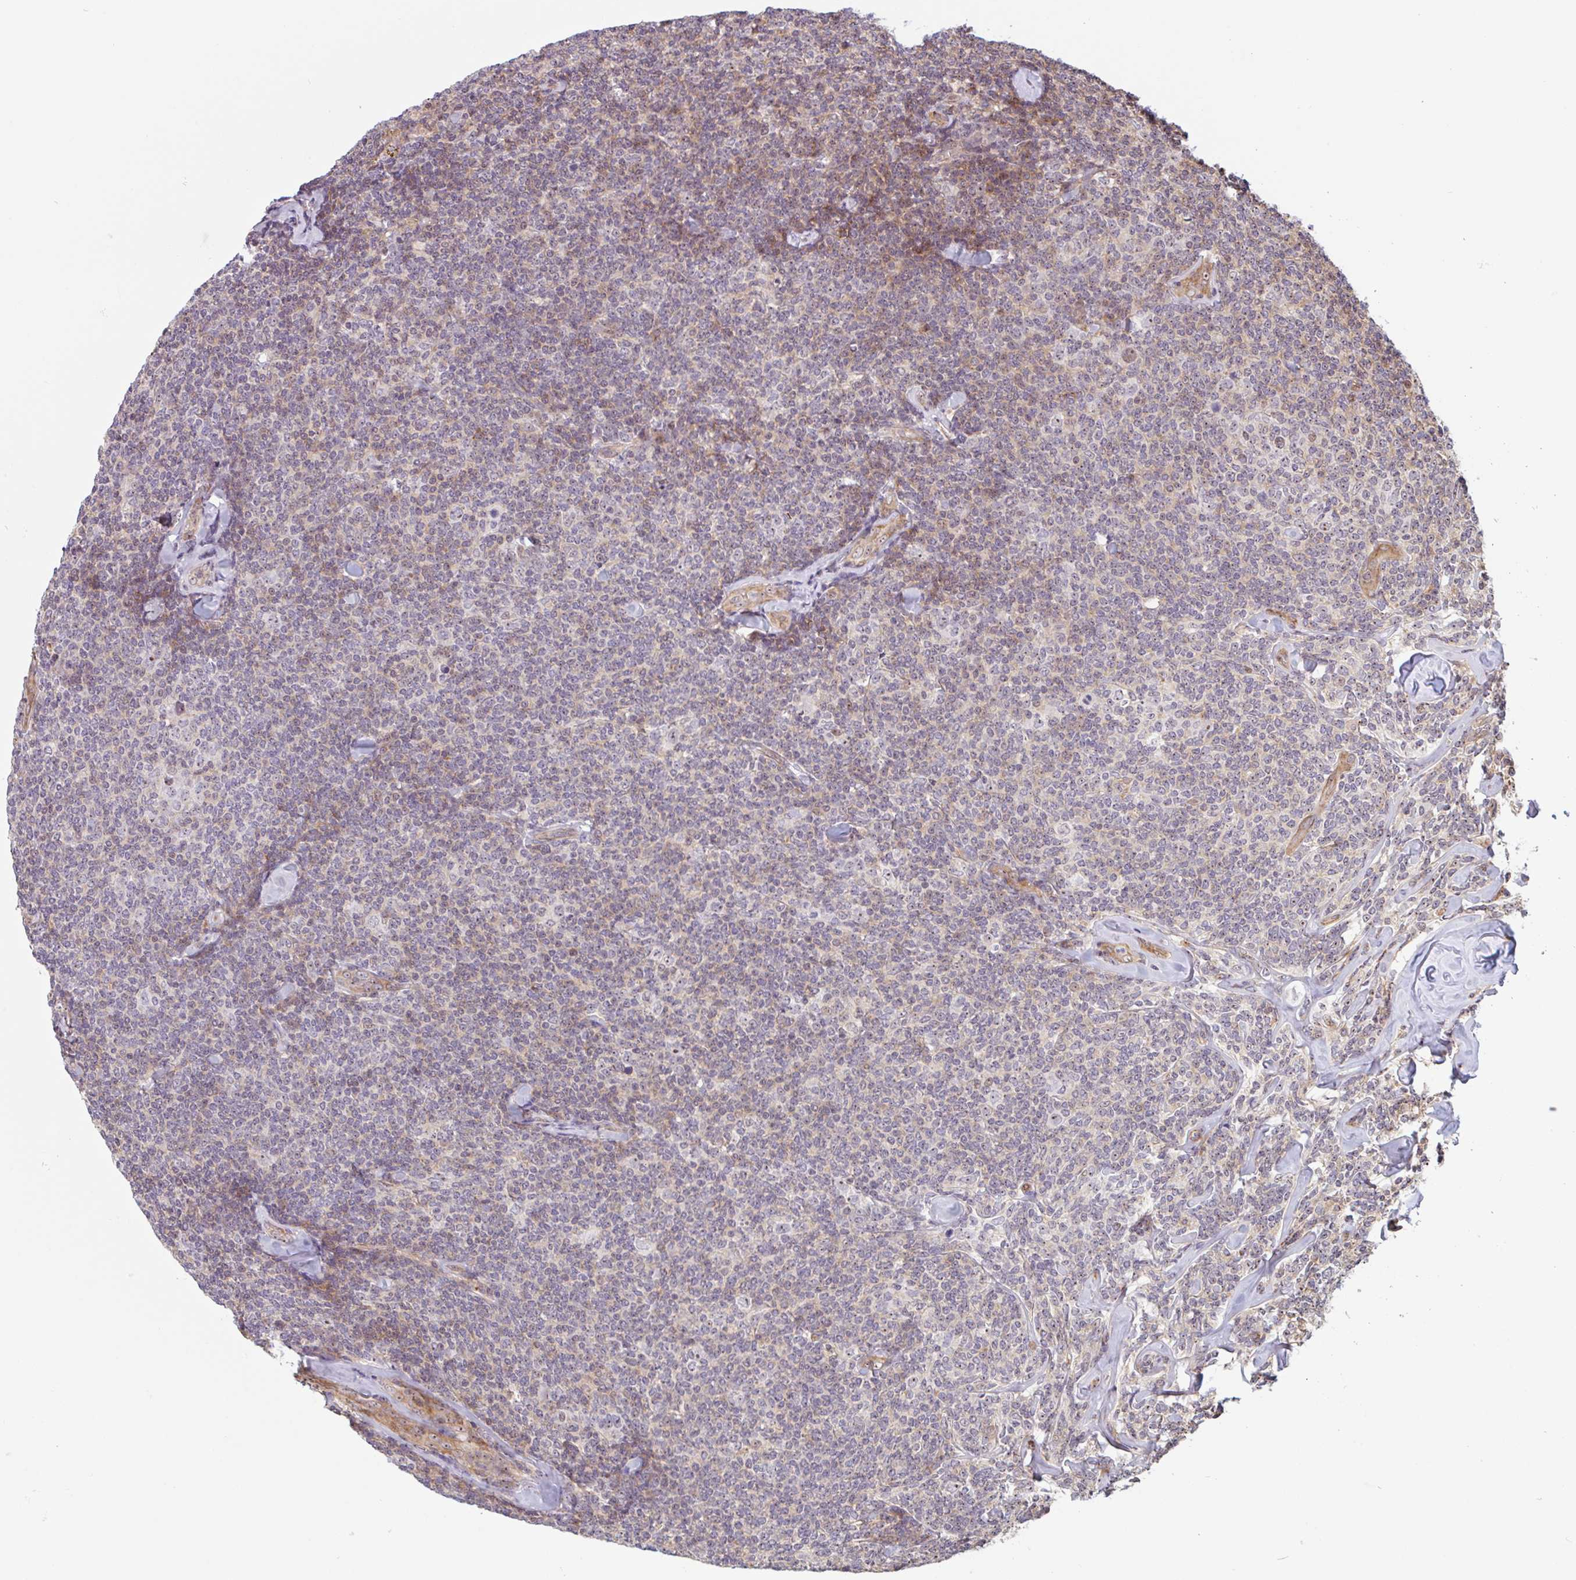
{"staining": {"intensity": "weak", "quantity": "25%-75%", "location": "cytoplasmic/membranous"}, "tissue": "lymphoma", "cell_type": "Tumor cells", "image_type": "cancer", "snomed": [{"axis": "morphology", "description": "Malignant lymphoma, non-Hodgkin's type, Low grade"}, {"axis": "topography", "description": "Lymph node"}], "caption": "Weak cytoplasmic/membranous protein positivity is present in about 25%-75% of tumor cells in low-grade malignant lymphoma, non-Hodgkin's type. (Stains: DAB (3,3'-diaminobenzidine) in brown, nuclei in blue, Microscopy: brightfield microscopy at high magnification).", "gene": "ZNF689", "patient": {"sex": "female", "age": 56}}